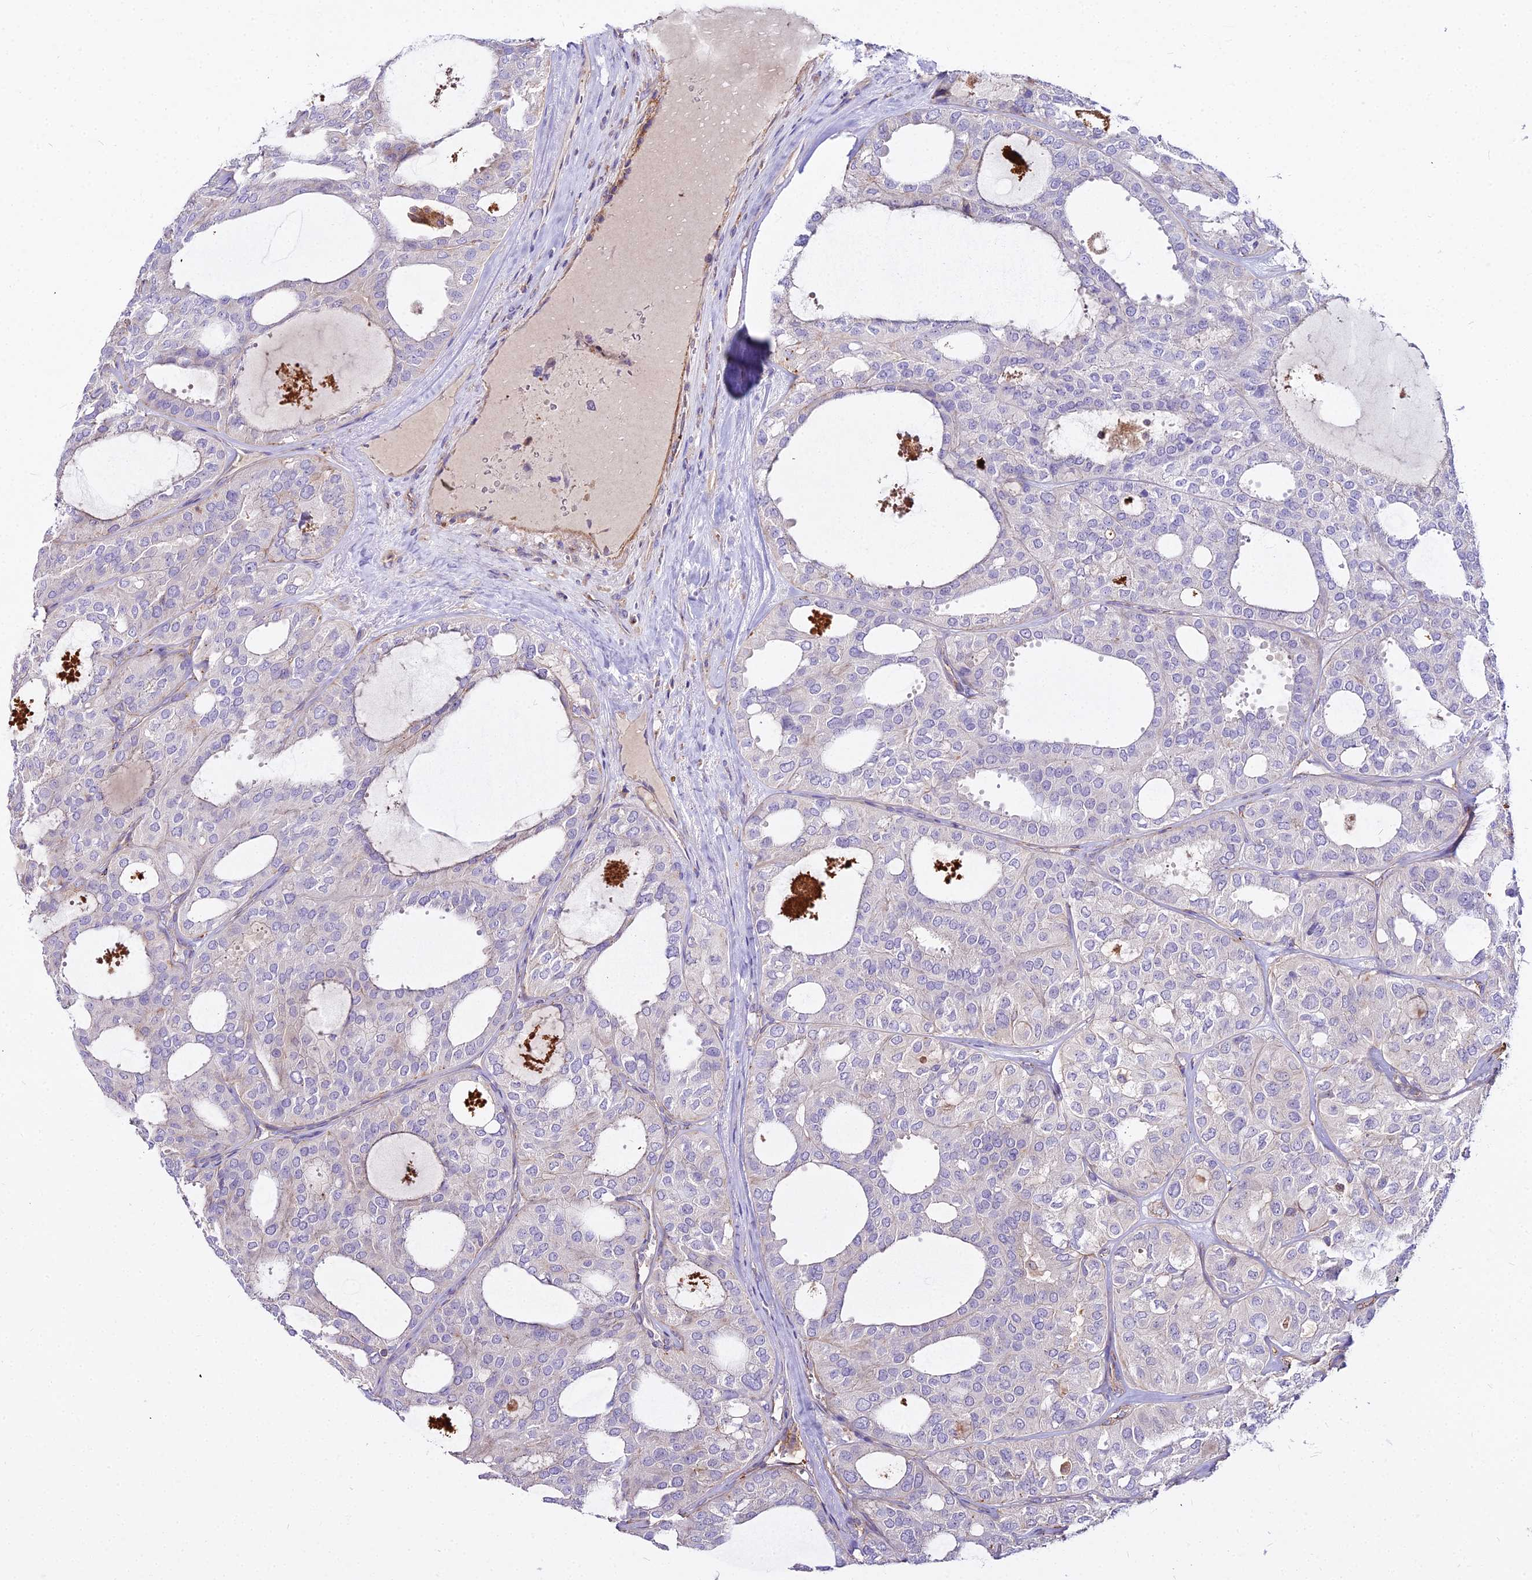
{"staining": {"intensity": "negative", "quantity": "none", "location": "none"}, "tissue": "thyroid cancer", "cell_type": "Tumor cells", "image_type": "cancer", "snomed": [{"axis": "morphology", "description": "Follicular adenoma carcinoma, NOS"}, {"axis": "topography", "description": "Thyroid gland"}], "caption": "High power microscopy image of an immunohistochemistry (IHC) photomicrograph of follicular adenoma carcinoma (thyroid), revealing no significant staining in tumor cells.", "gene": "GLYAT", "patient": {"sex": "male", "age": 75}}